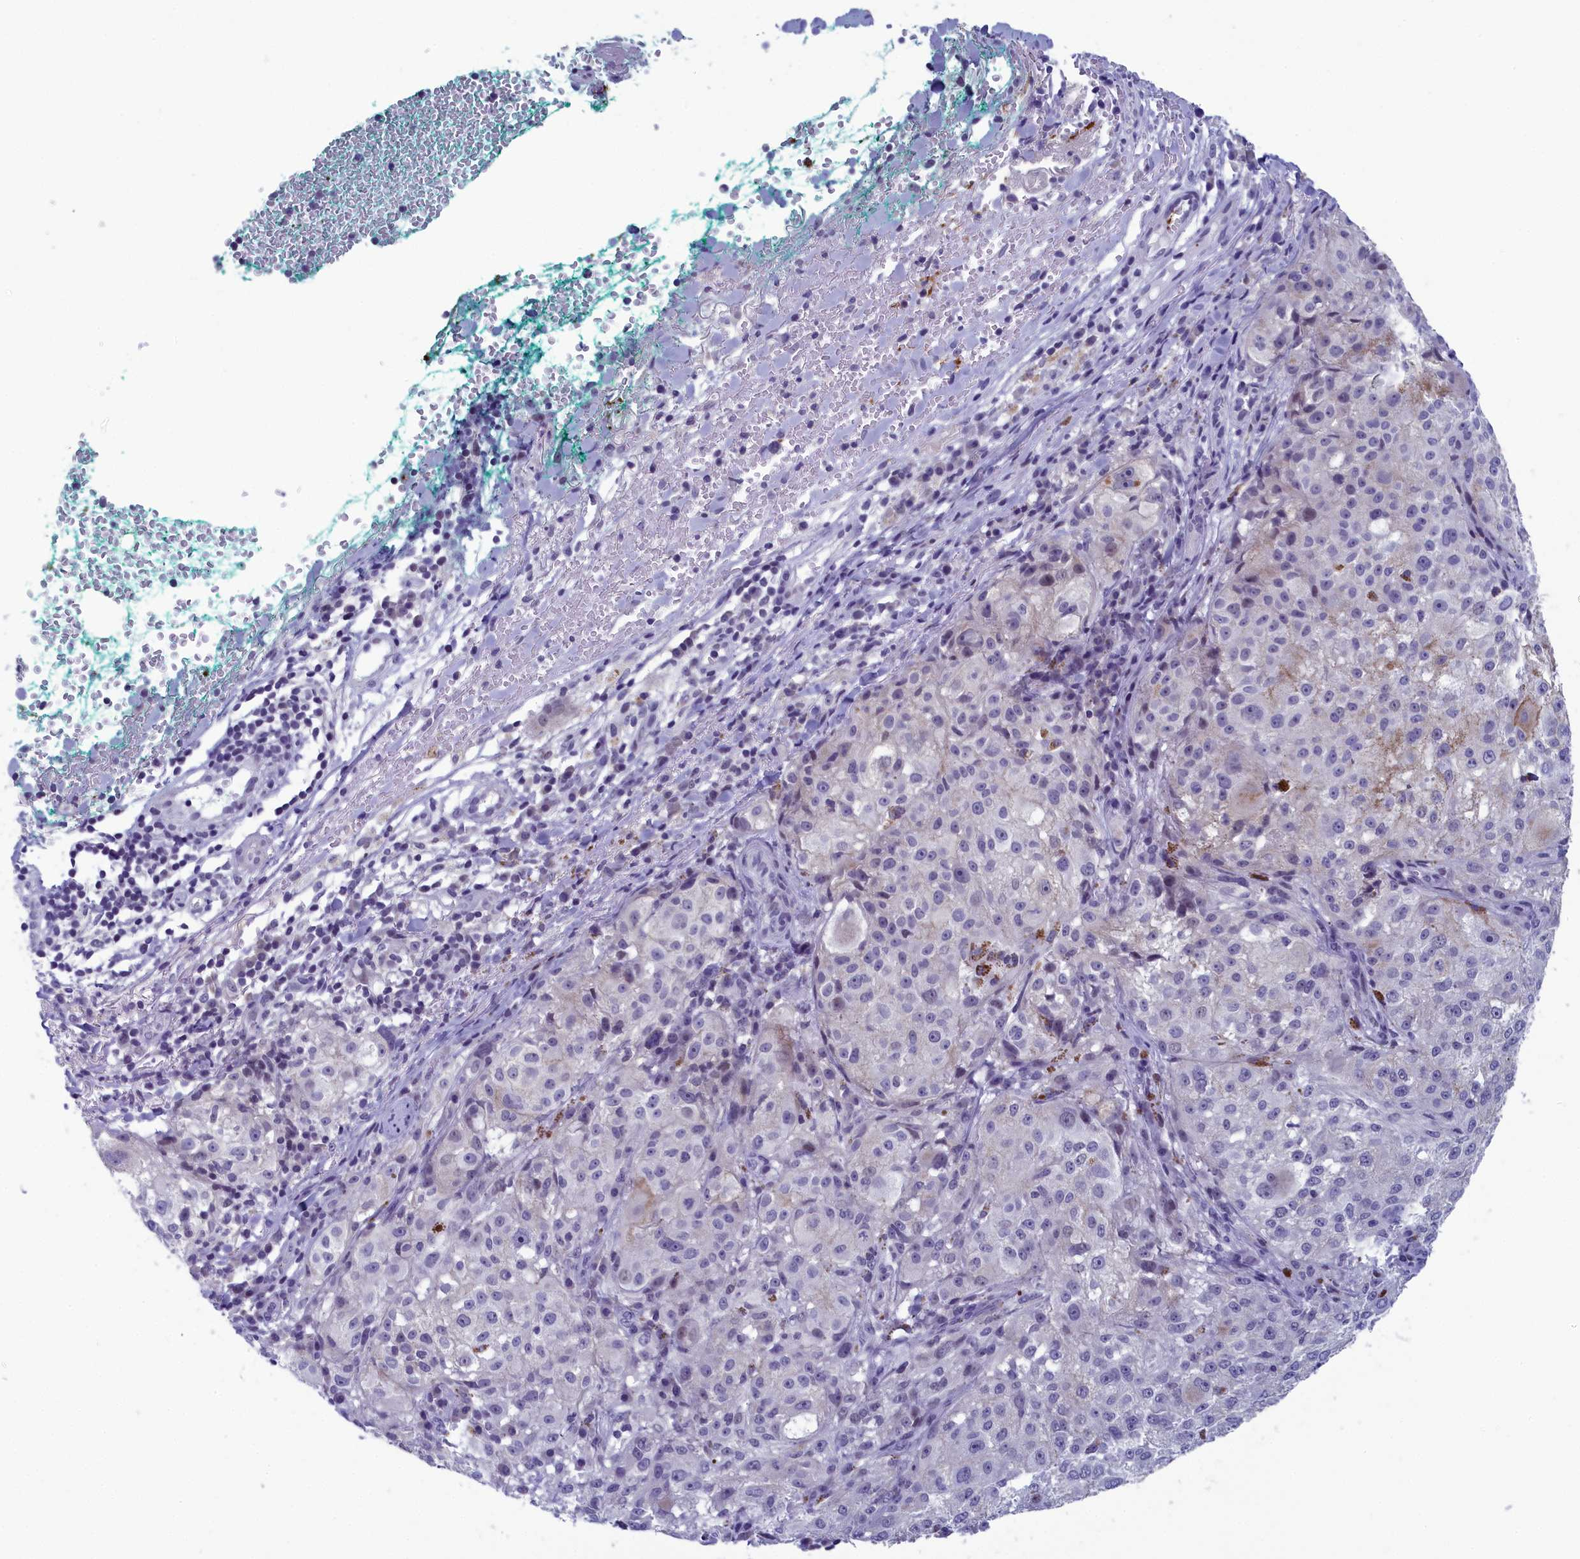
{"staining": {"intensity": "negative", "quantity": "none", "location": "none"}, "tissue": "melanoma", "cell_type": "Tumor cells", "image_type": "cancer", "snomed": [{"axis": "morphology", "description": "Necrosis, NOS"}, {"axis": "morphology", "description": "Malignant melanoma, NOS"}, {"axis": "topography", "description": "Skin"}], "caption": "A histopathology image of melanoma stained for a protein shows no brown staining in tumor cells.", "gene": "AIFM2", "patient": {"sex": "female", "age": 87}}